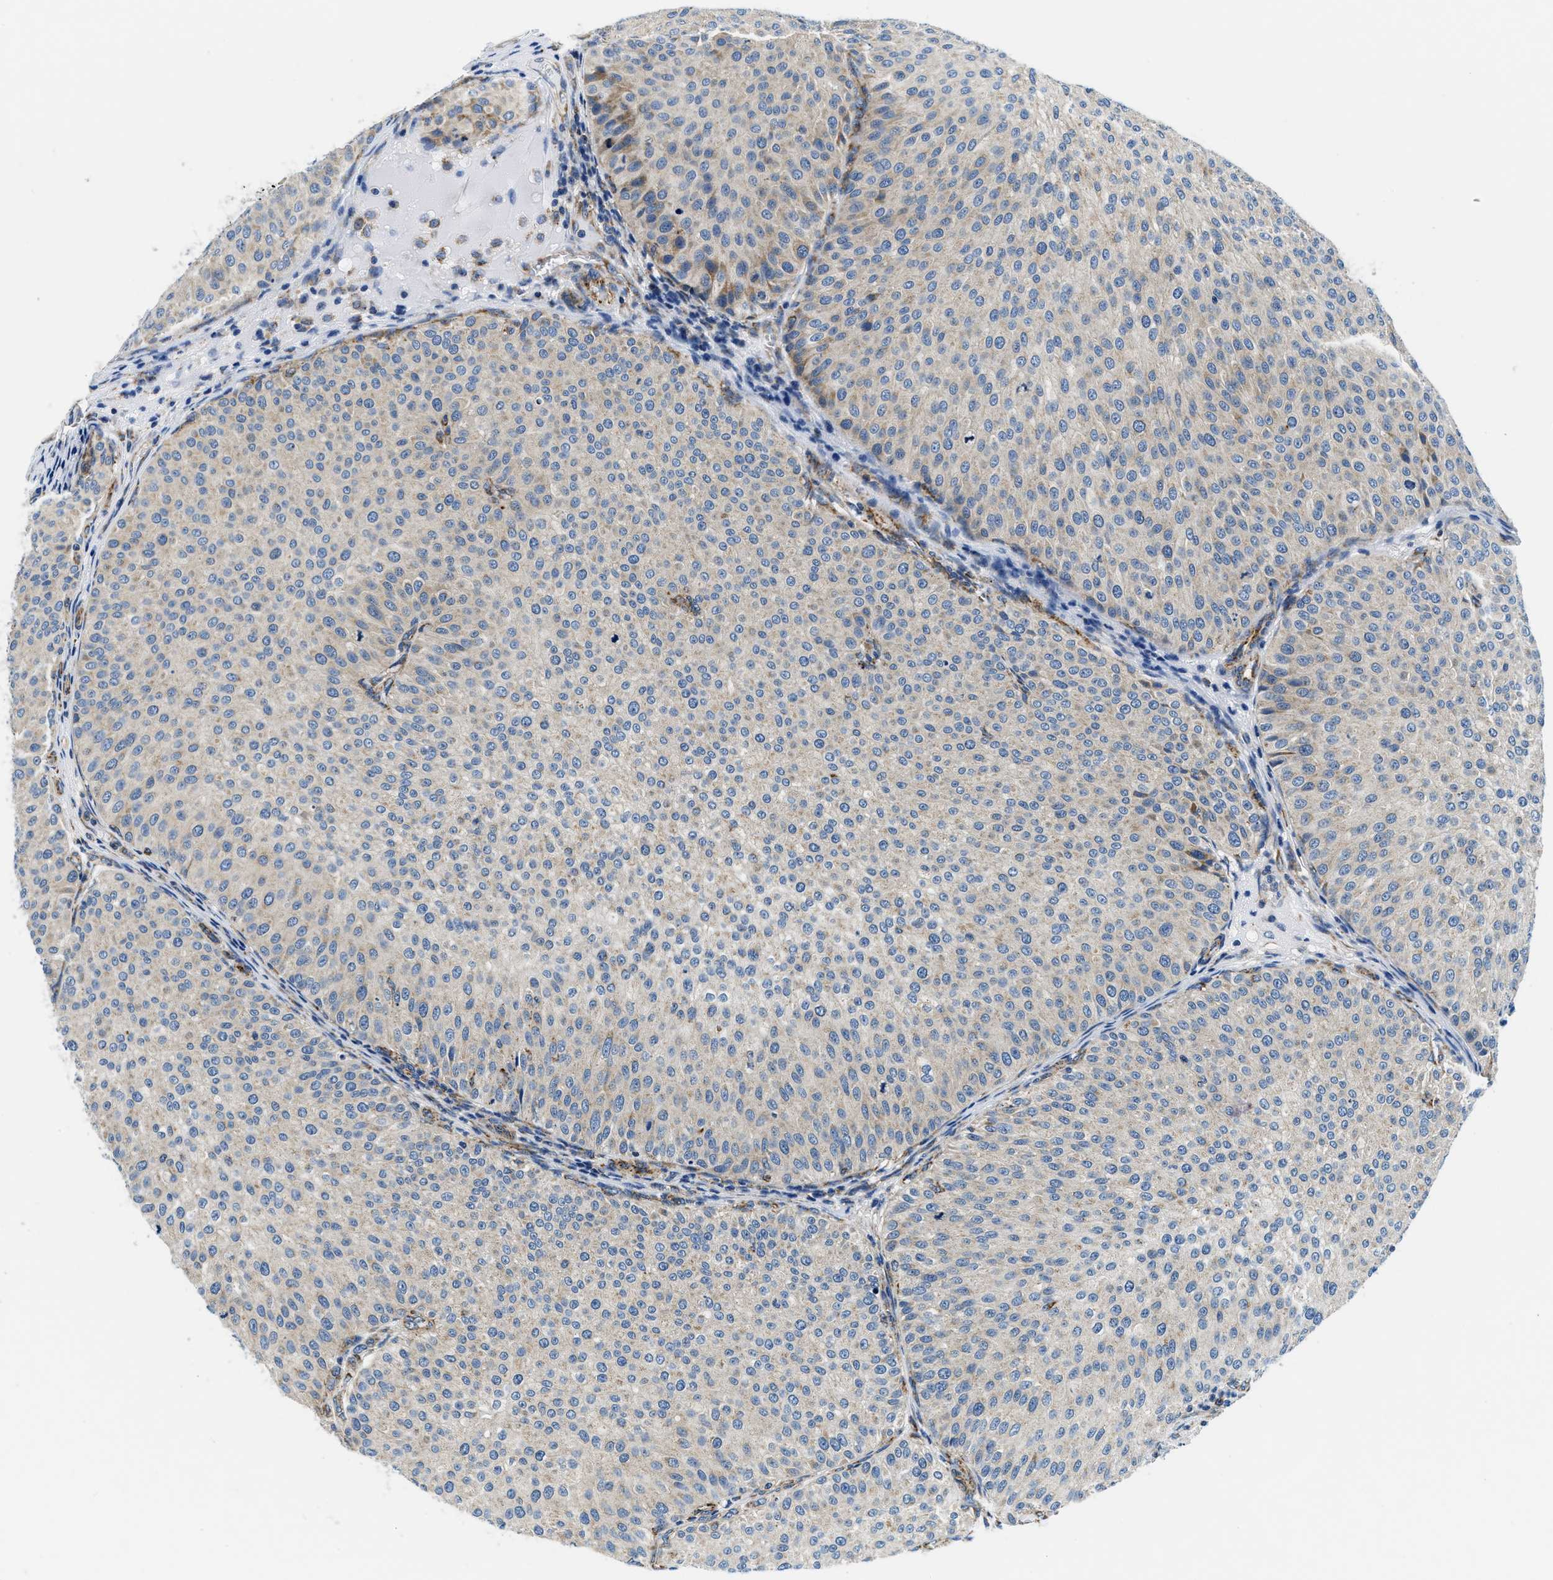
{"staining": {"intensity": "weak", "quantity": "<25%", "location": "cytoplasmic/membranous"}, "tissue": "urothelial cancer", "cell_type": "Tumor cells", "image_type": "cancer", "snomed": [{"axis": "morphology", "description": "Urothelial carcinoma, Low grade"}, {"axis": "topography", "description": "Smooth muscle"}, {"axis": "topography", "description": "Urinary bladder"}], "caption": "The immunohistochemistry (IHC) image has no significant staining in tumor cells of low-grade urothelial carcinoma tissue.", "gene": "SAMD4B", "patient": {"sex": "male", "age": 60}}